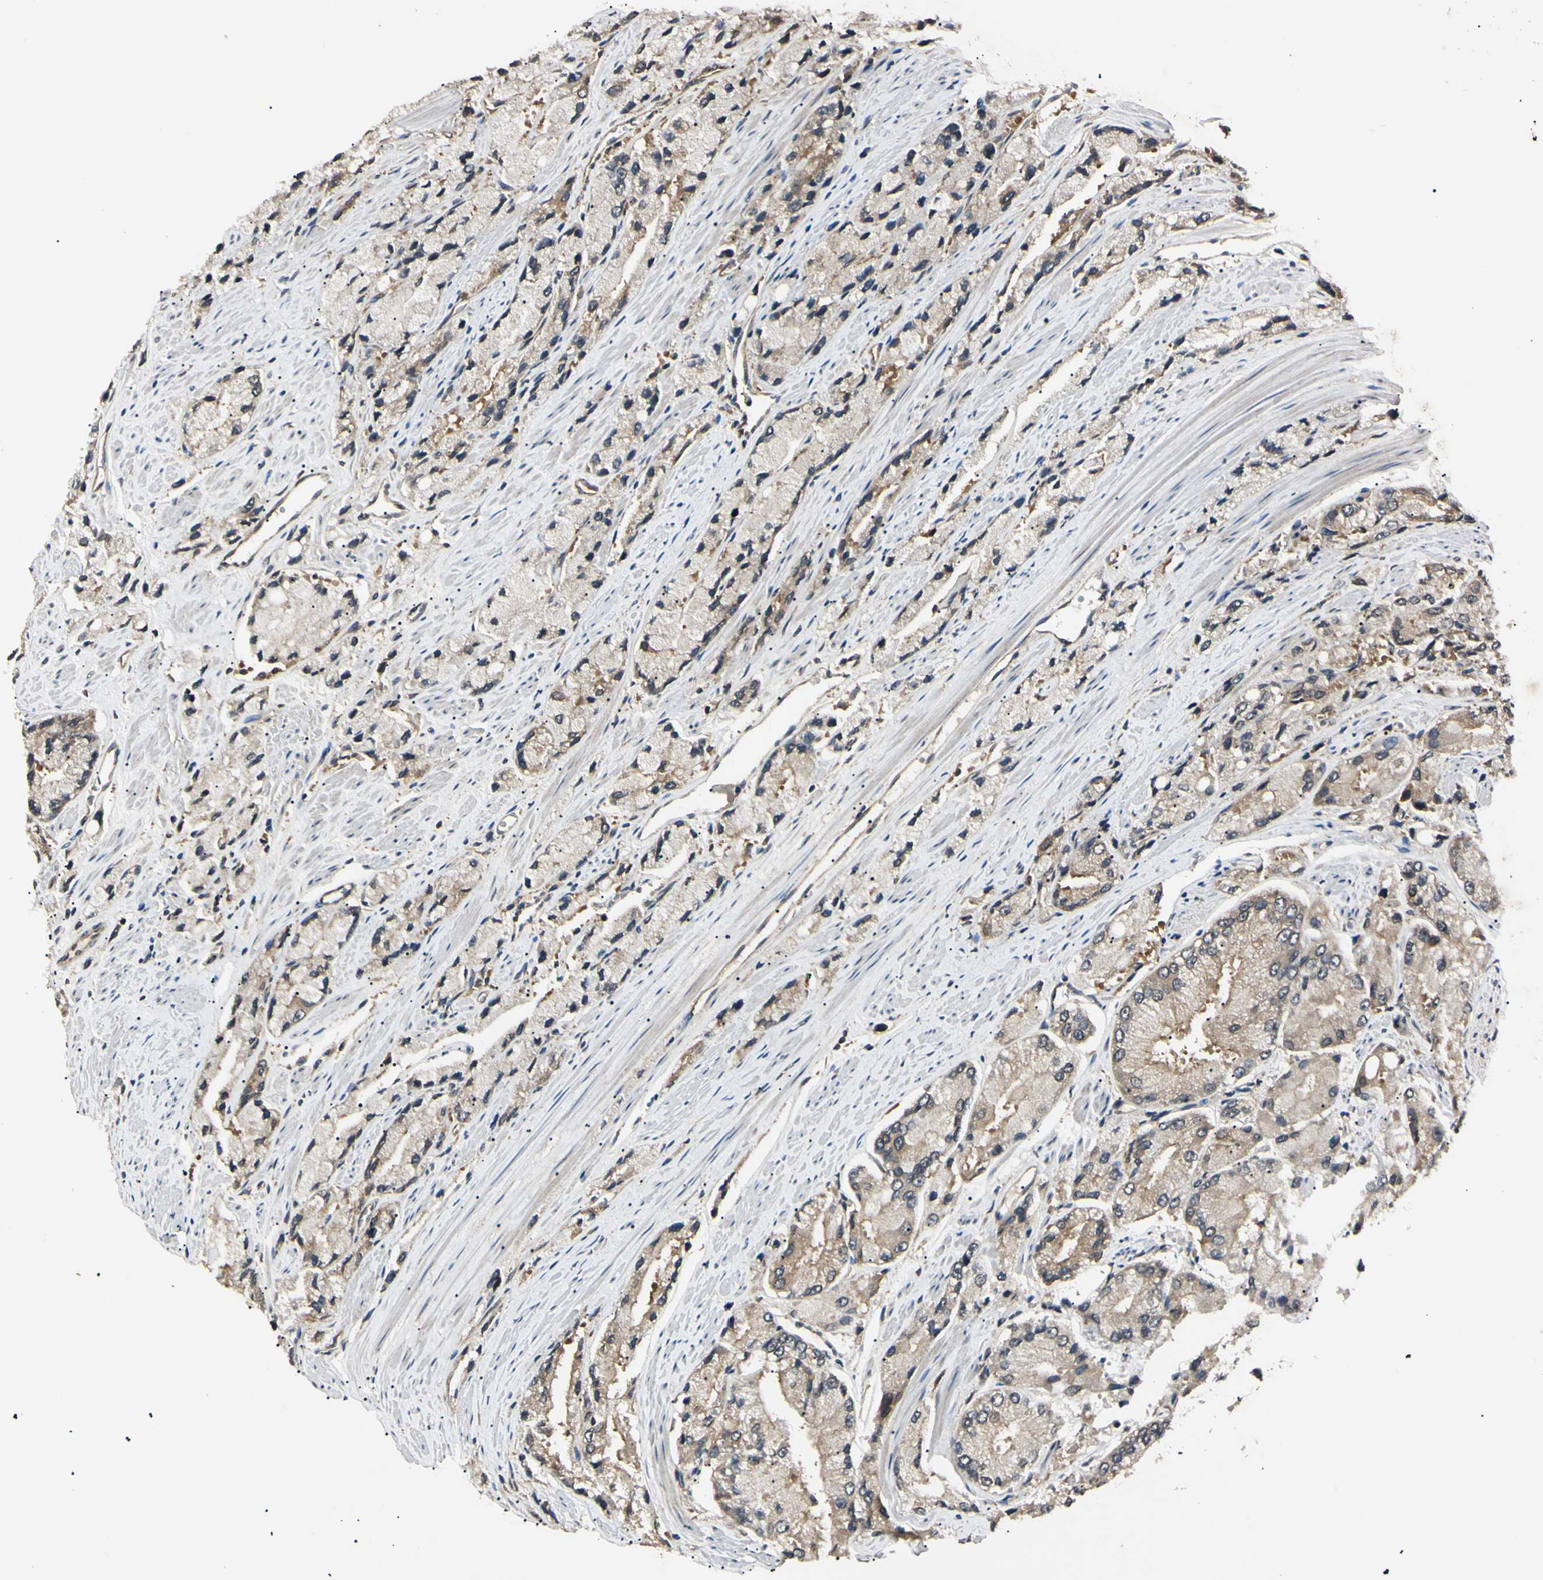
{"staining": {"intensity": "weak", "quantity": "25%-75%", "location": "cytoplasmic/membranous"}, "tissue": "prostate cancer", "cell_type": "Tumor cells", "image_type": "cancer", "snomed": [{"axis": "morphology", "description": "Adenocarcinoma, High grade"}, {"axis": "topography", "description": "Prostate"}], "caption": "A histopathology image of adenocarcinoma (high-grade) (prostate) stained for a protein displays weak cytoplasmic/membranous brown staining in tumor cells. (Brightfield microscopy of DAB IHC at high magnification).", "gene": "EPN1", "patient": {"sex": "male", "age": 58}}